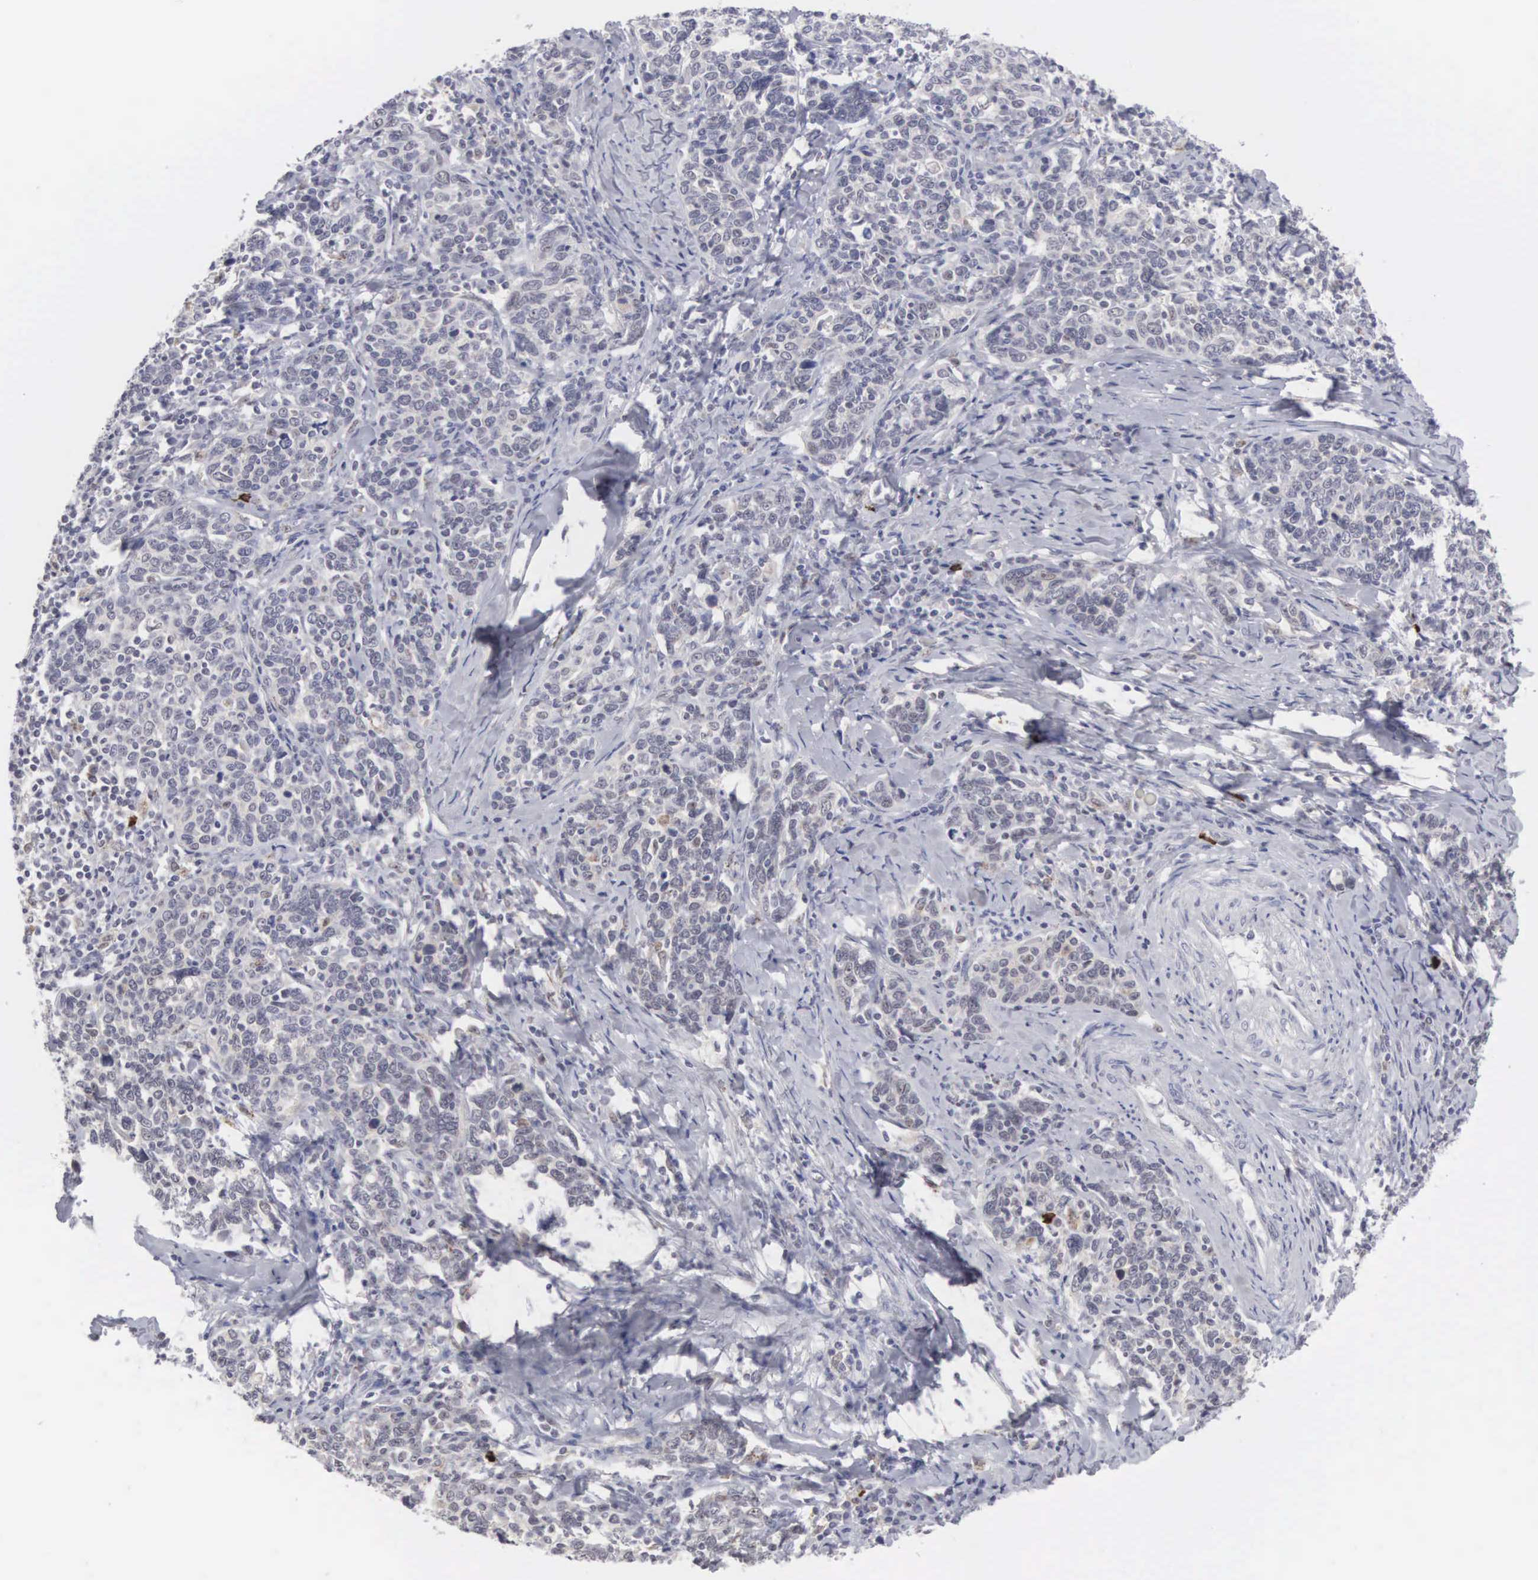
{"staining": {"intensity": "weak", "quantity": "<25%", "location": "nuclear"}, "tissue": "cervical cancer", "cell_type": "Tumor cells", "image_type": "cancer", "snomed": [{"axis": "morphology", "description": "Squamous cell carcinoma, NOS"}, {"axis": "topography", "description": "Cervix"}], "caption": "A photomicrograph of human squamous cell carcinoma (cervical) is negative for staining in tumor cells.", "gene": "MNAT1", "patient": {"sex": "female", "age": 41}}